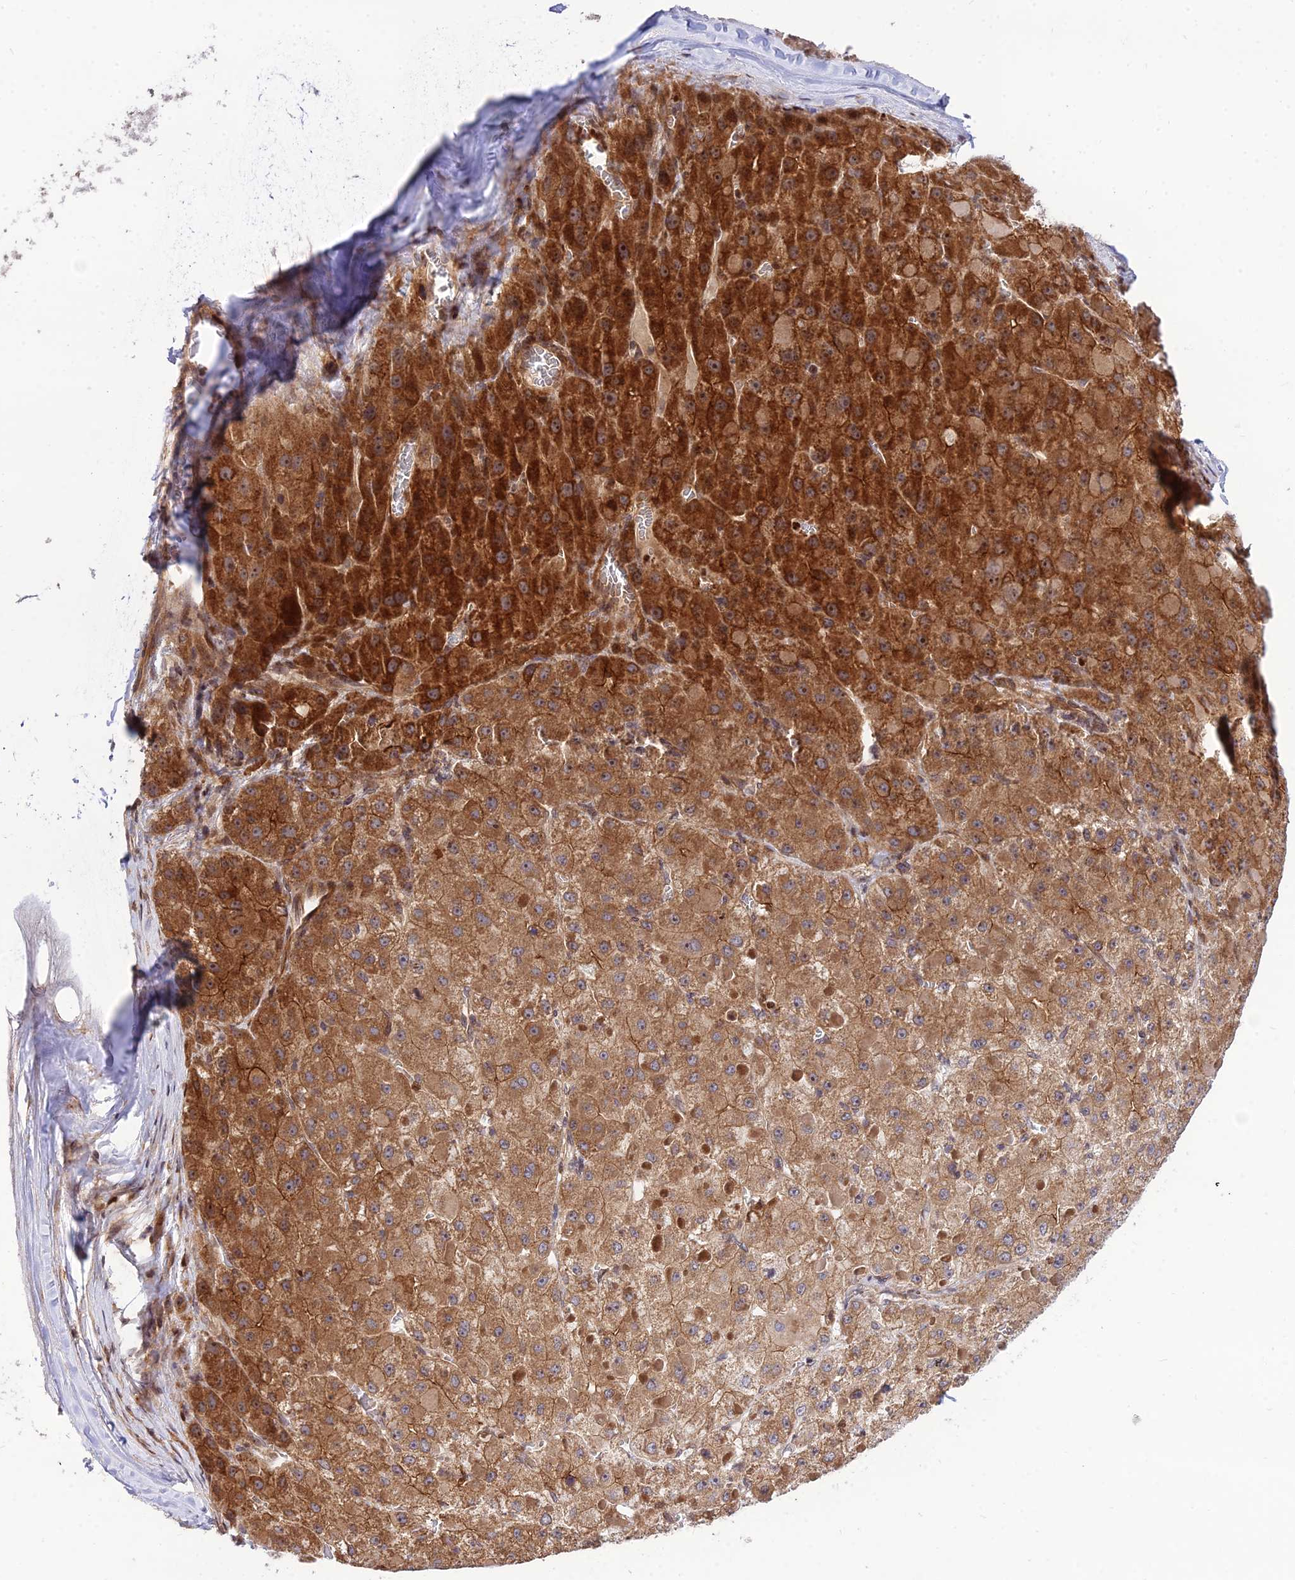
{"staining": {"intensity": "strong", "quantity": "25%-75%", "location": "cytoplasmic/membranous,nuclear"}, "tissue": "liver cancer", "cell_type": "Tumor cells", "image_type": "cancer", "snomed": [{"axis": "morphology", "description": "Carcinoma, Hepatocellular, NOS"}, {"axis": "topography", "description": "Liver"}], "caption": "IHC (DAB (3,3'-diaminobenzidine)) staining of liver cancer (hepatocellular carcinoma) exhibits strong cytoplasmic/membranous and nuclear protein positivity in about 25%-75% of tumor cells. The protein of interest is shown in brown color, while the nuclei are stained blue.", "gene": "SMG6", "patient": {"sex": "female", "age": 73}}